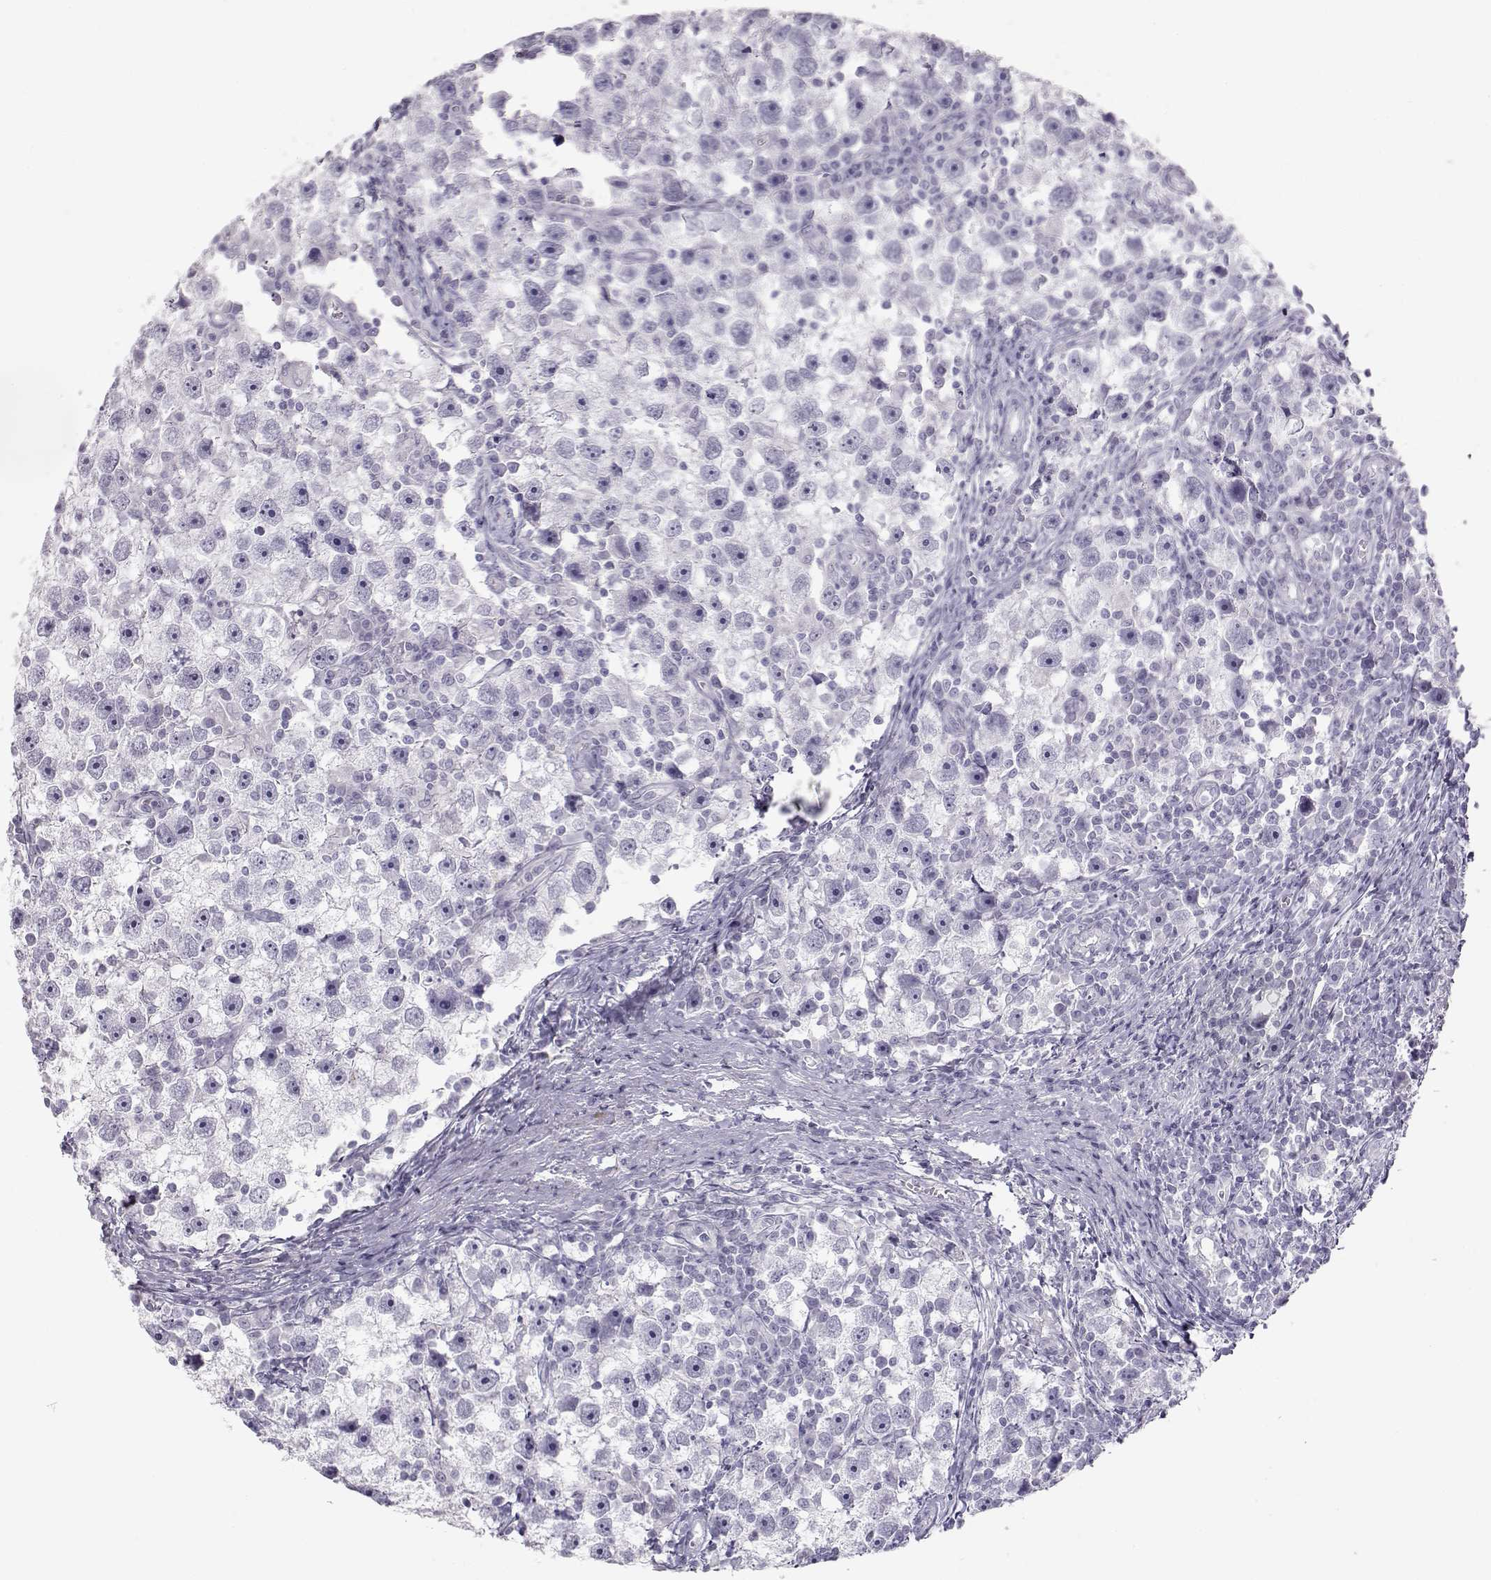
{"staining": {"intensity": "negative", "quantity": "none", "location": "none"}, "tissue": "testis cancer", "cell_type": "Tumor cells", "image_type": "cancer", "snomed": [{"axis": "morphology", "description": "Seminoma, NOS"}, {"axis": "topography", "description": "Testis"}], "caption": "DAB immunohistochemical staining of testis cancer shows no significant staining in tumor cells.", "gene": "MIP", "patient": {"sex": "male", "age": 30}}